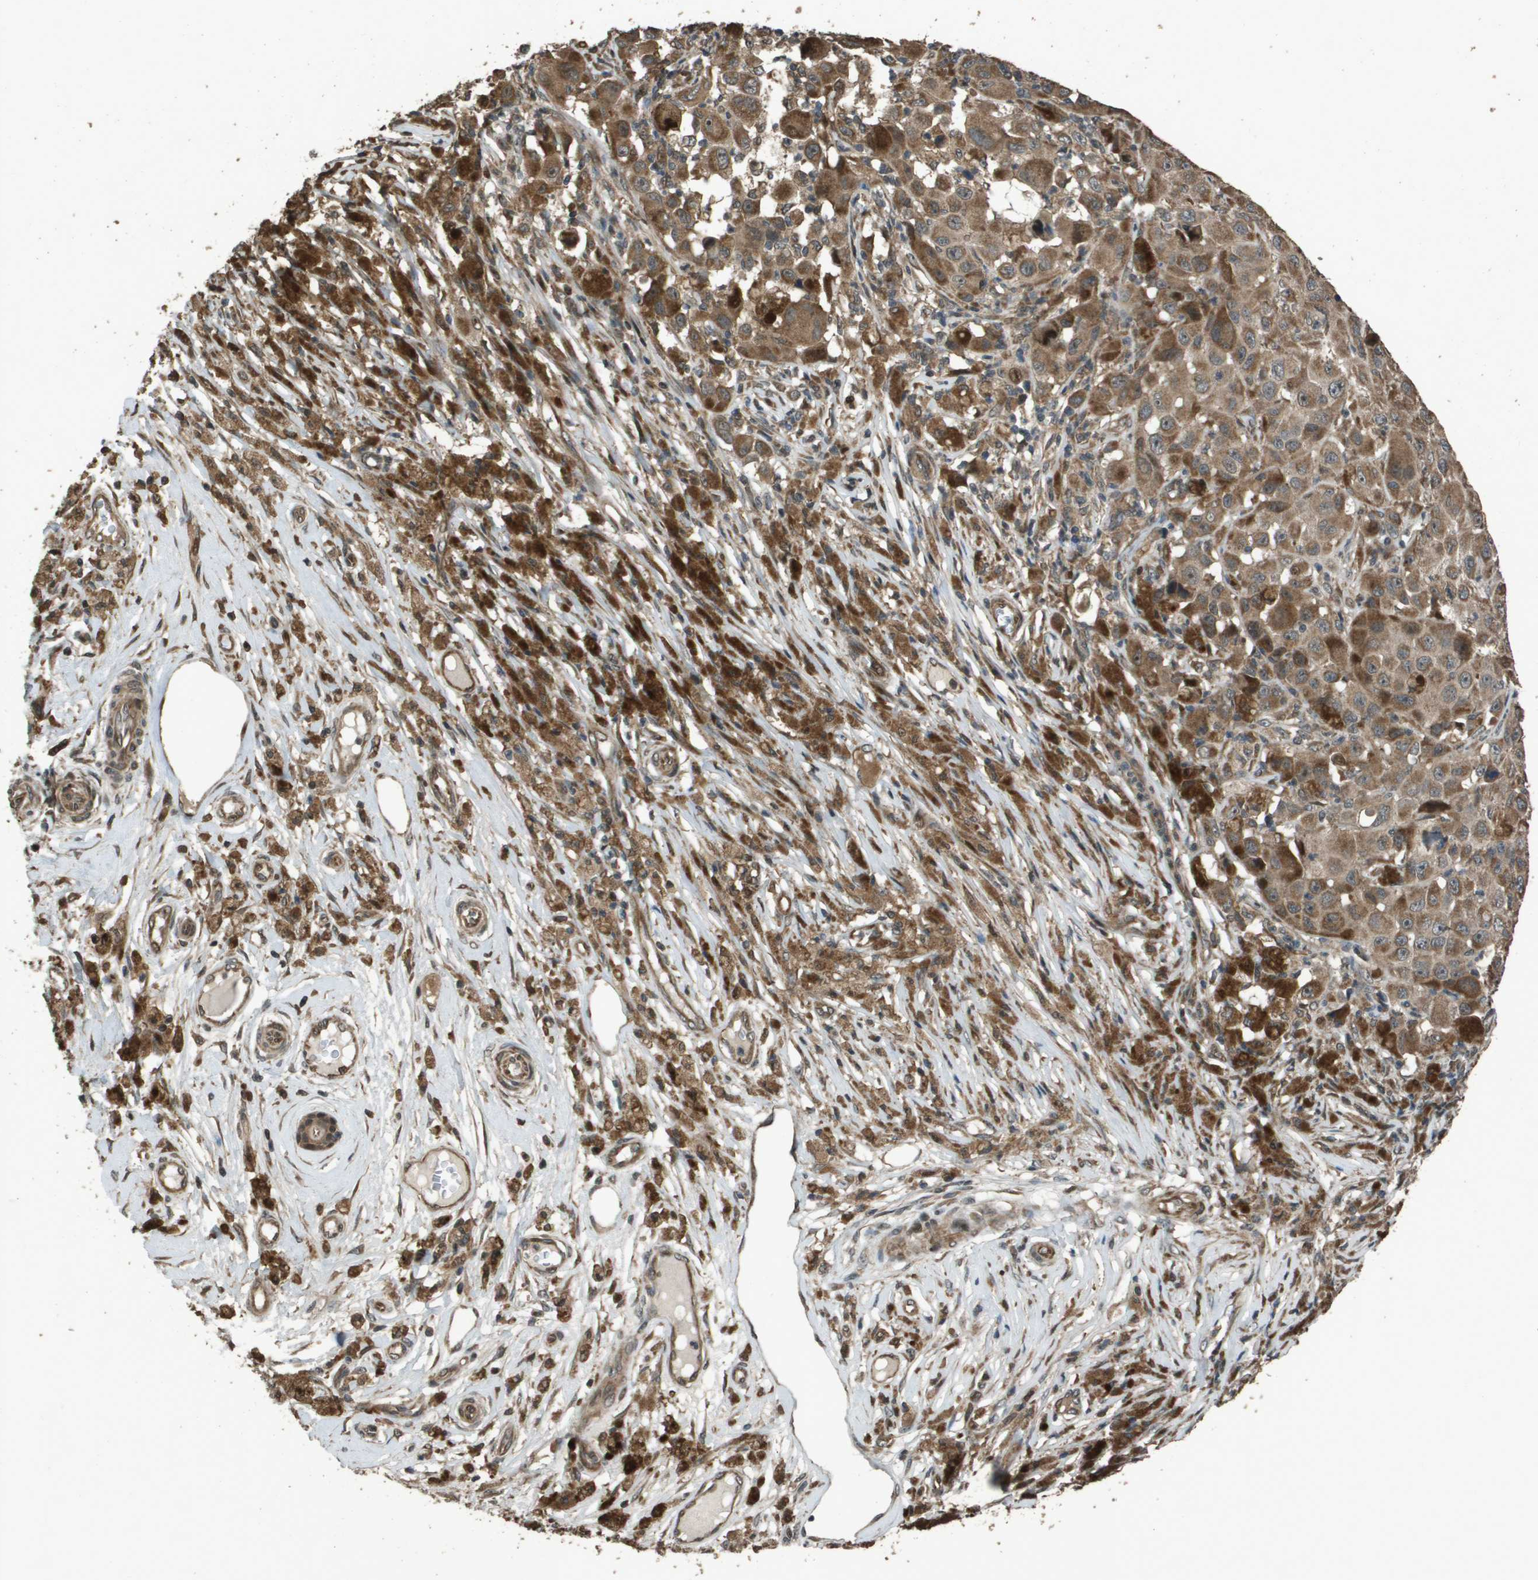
{"staining": {"intensity": "moderate", "quantity": ">75%", "location": "cytoplasmic/membranous"}, "tissue": "melanoma", "cell_type": "Tumor cells", "image_type": "cancer", "snomed": [{"axis": "morphology", "description": "Malignant melanoma, NOS"}, {"axis": "topography", "description": "Skin"}], "caption": "Human malignant melanoma stained with a protein marker exhibits moderate staining in tumor cells.", "gene": "FIG4", "patient": {"sex": "male", "age": 96}}